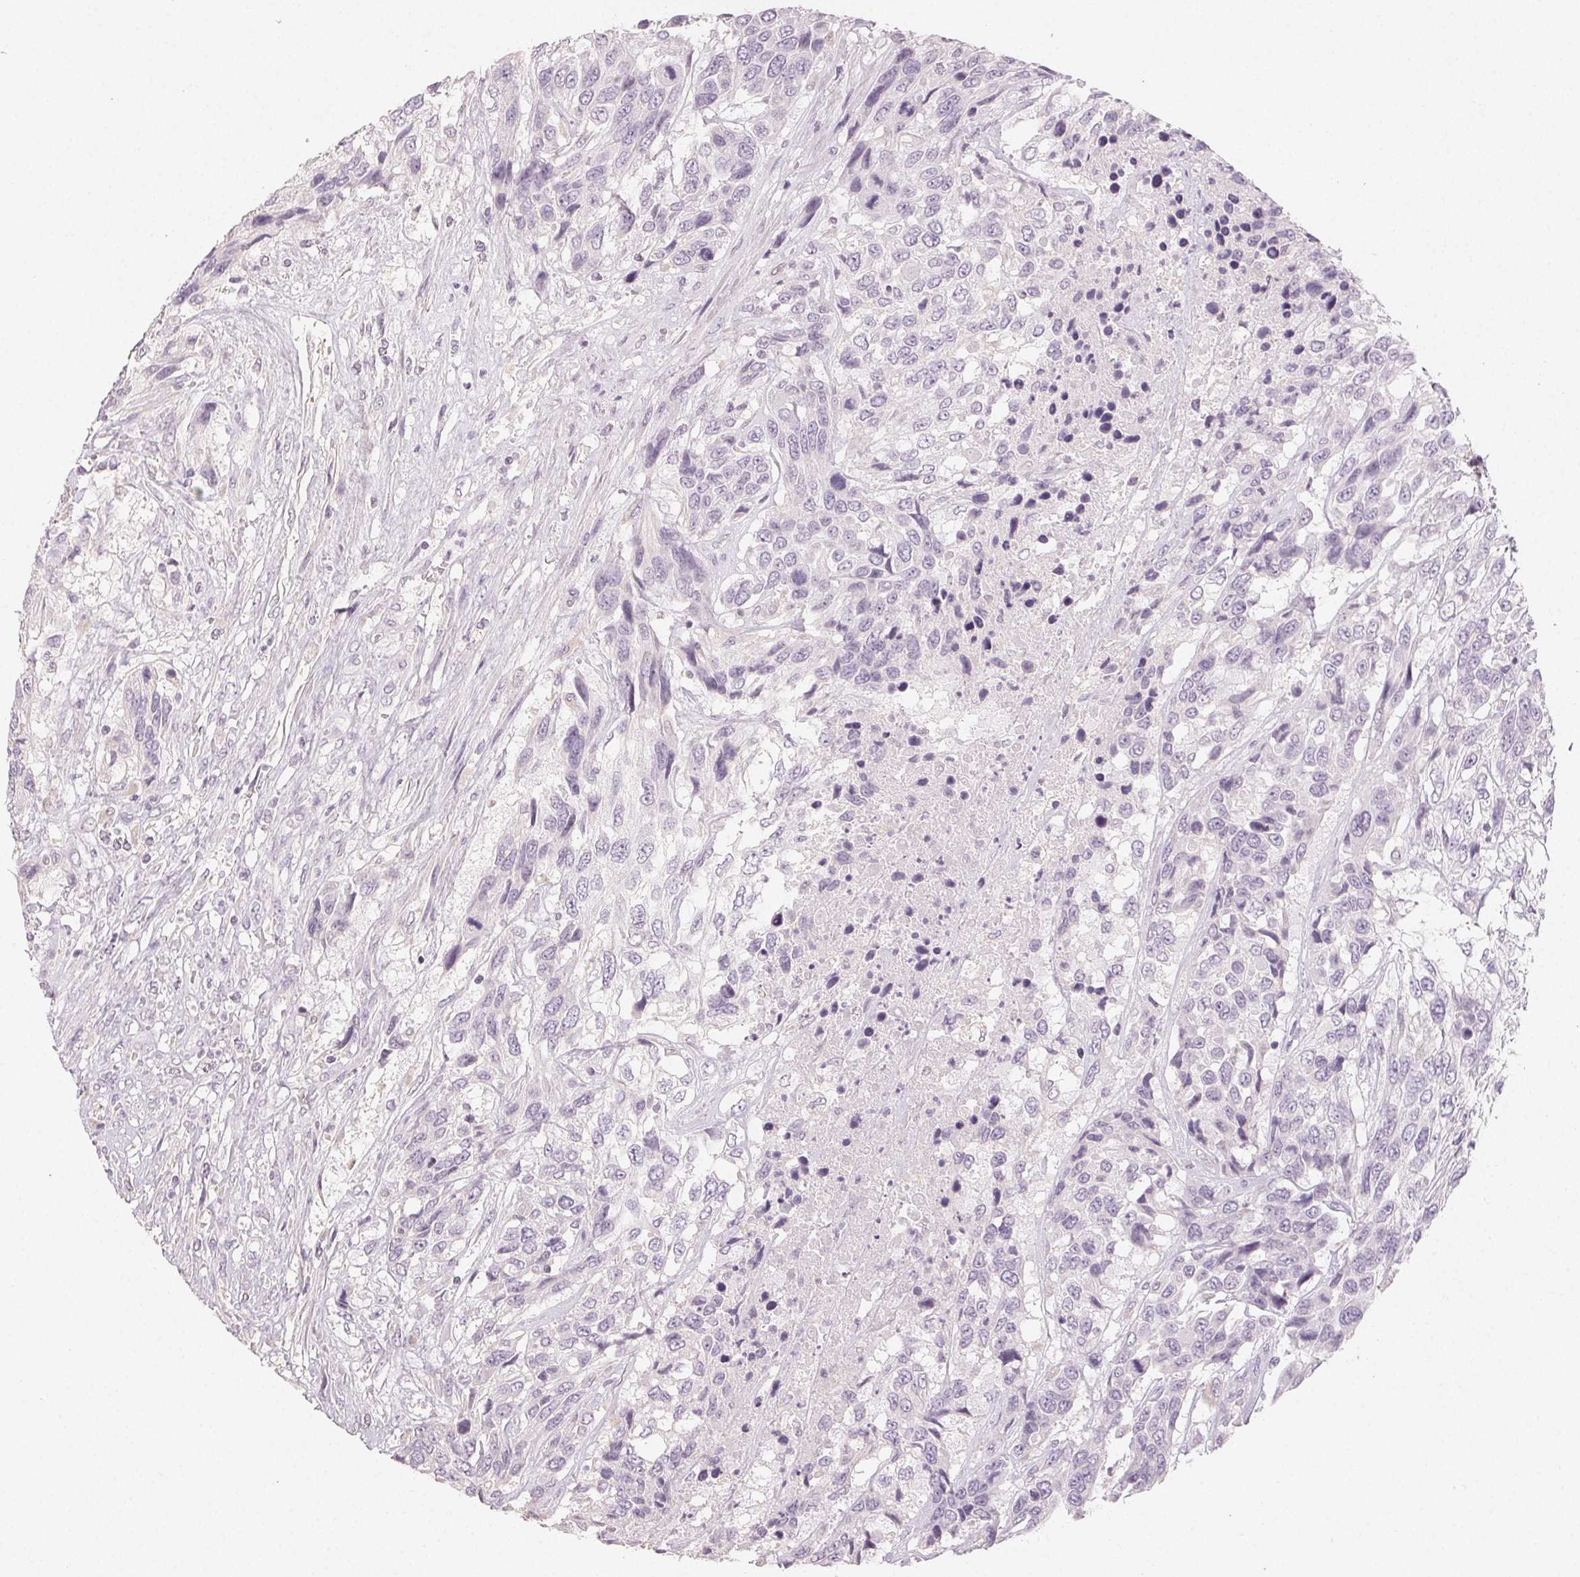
{"staining": {"intensity": "negative", "quantity": "none", "location": "none"}, "tissue": "urothelial cancer", "cell_type": "Tumor cells", "image_type": "cancer", "snomed": [{"axis": "morphology", "description": "Urothelial carcinoma, High grade"}, {"axis": "topography", "description": "Urinary bladder"}], "caption": "Tumor cells are negative for protein expression in human high-grade urothelial carcinoma.", "gene": "LVRN", "patient": {"sex": "female", "age": 70}}